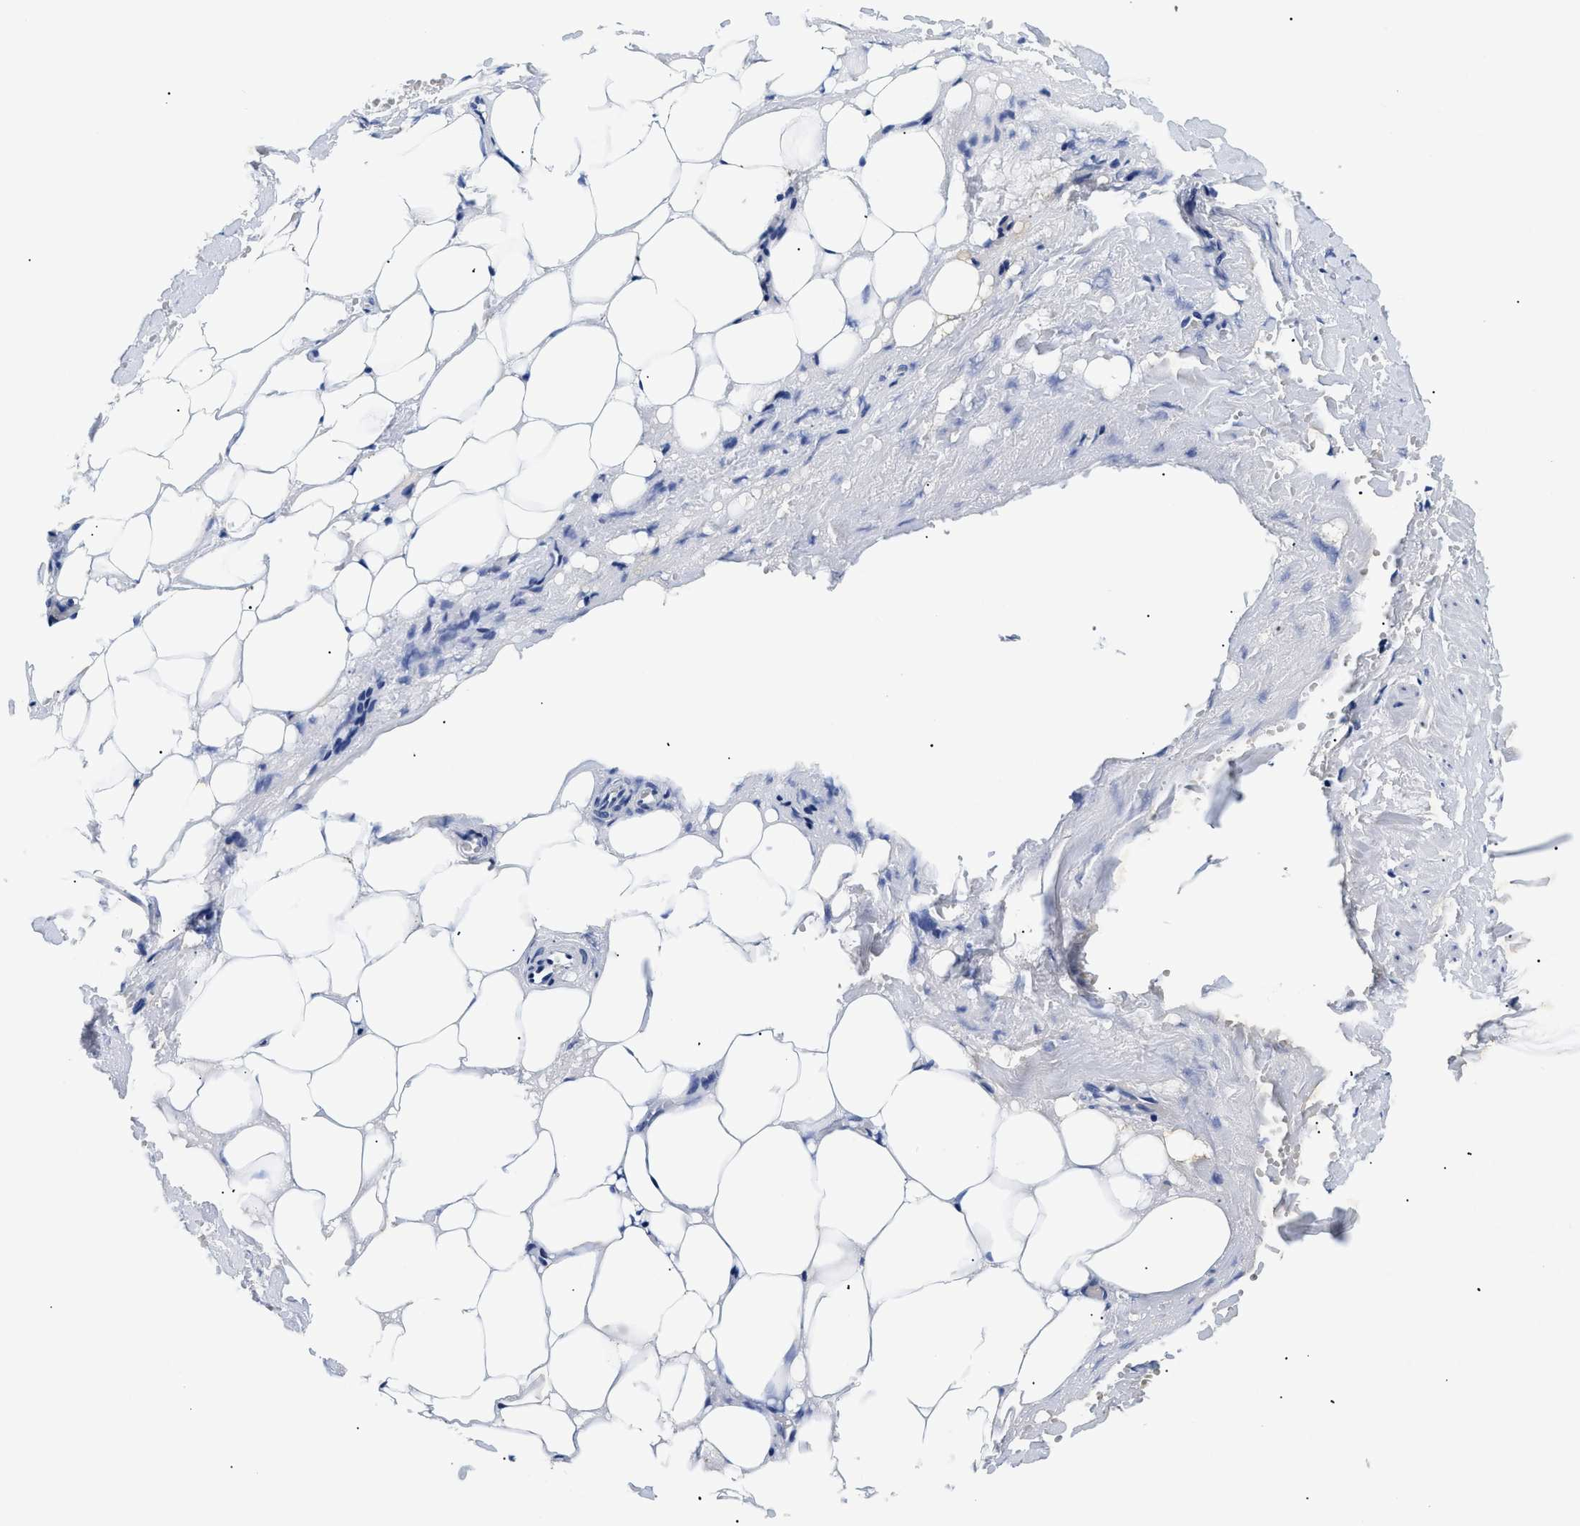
{"staining": {"intensity": "negative", "quantity": "none", "location": "none"}, "tissue": "adipose tissue", "cell_type": "Adipocytes", "image_type": "normal", "snomed": [{"axis": "morphology", "description": "Normal tissue, NOS"}, {"axis": "topography", "description": "Soft tissue"}, {"axis": "topography", "description": "Vascular tissue"}], "caption": "Human adipose tissue stained for a protein using immunohistochemistry (IHC) displays no positivity in adipocytes.", "gene": "MEA1", "patient": {"sex": "female", "age": 35}}